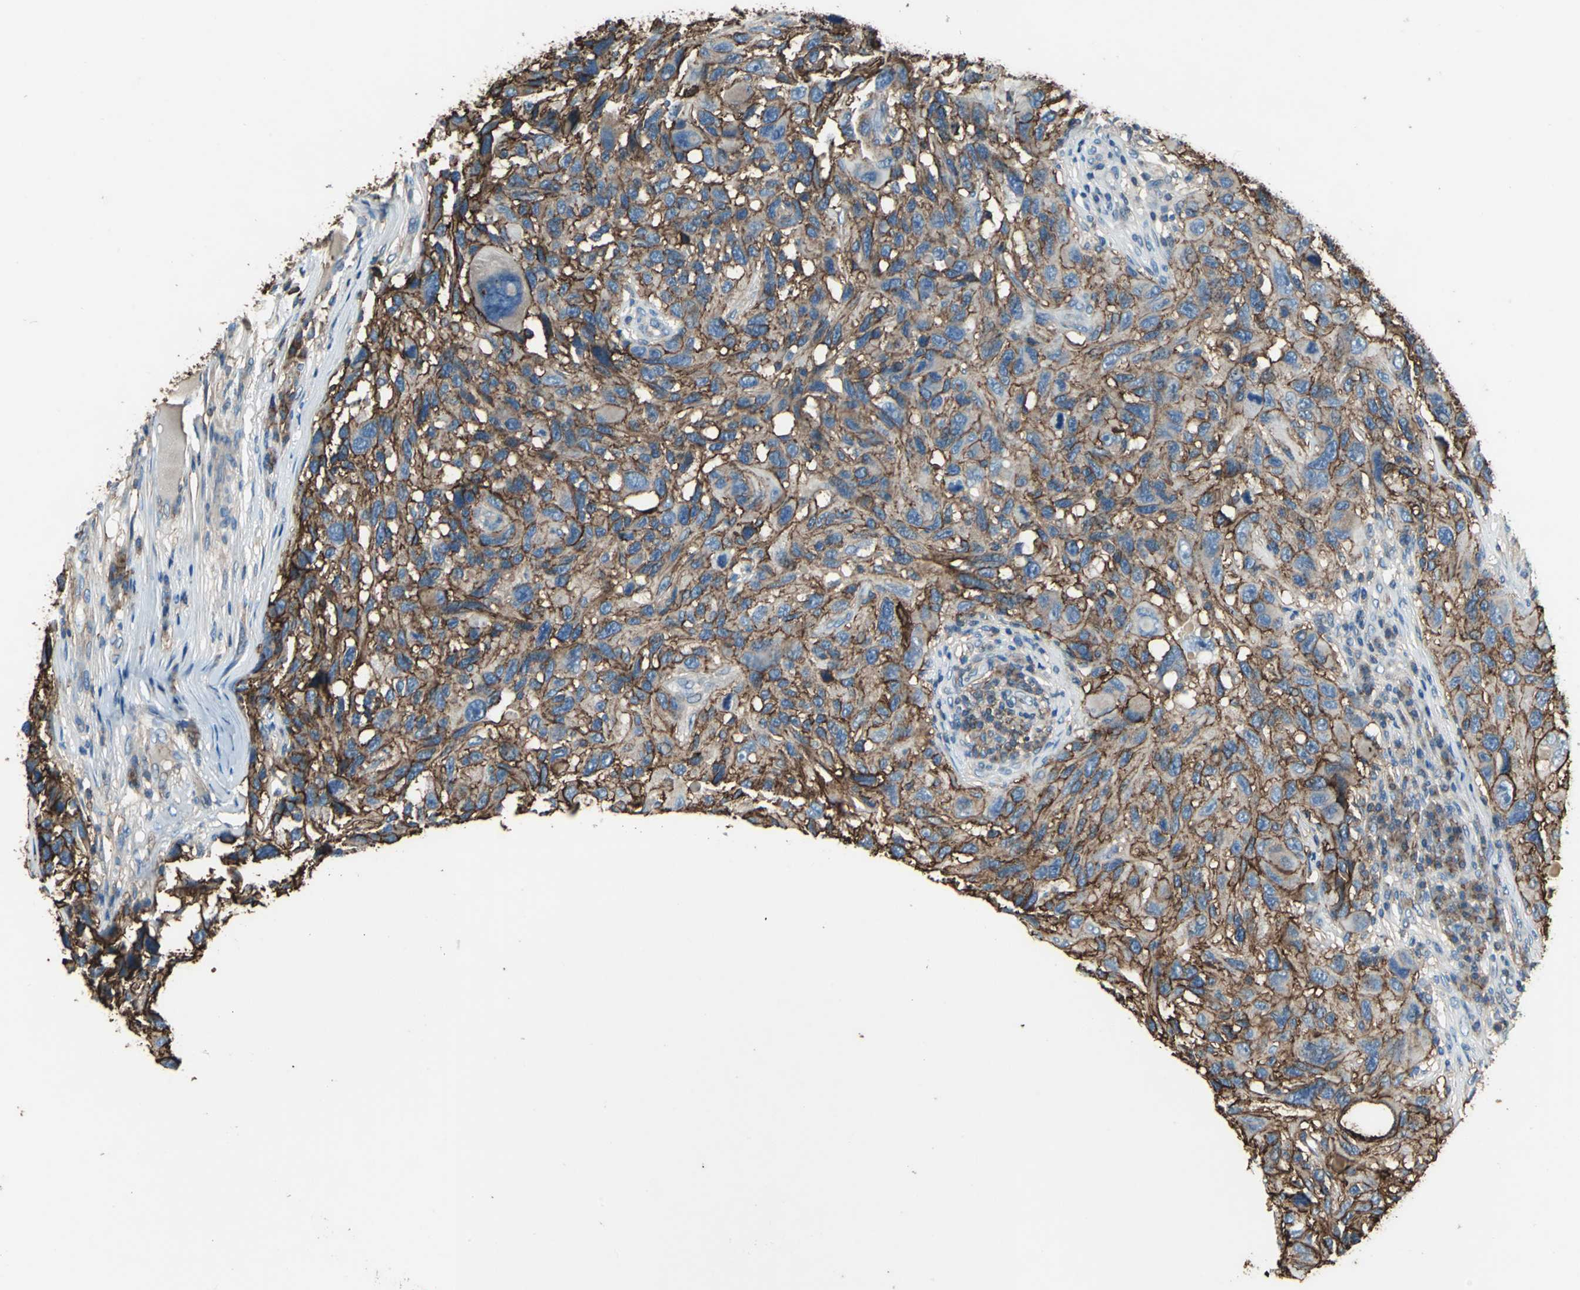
{"staining": {"intensity": "strong", "quantity": ">75%", "location": "cytoplasmic/membranous"}, "tissue": "melanoma", "cell_type": "Tumor cells", "image_type": "cancer", "snomed": [{"axis": "morphology", "description": "Malignant melanoma, NOS"}, {"axis": "topography", "description": "Skin"}], "caption": "Tumor cells demonstrate high levels of strong cytoplasmic/membranous positivity in approximately >75% of cells in human melanoma.", "gene": "CD44", "patient": {"sex": "male", "age": 53}}